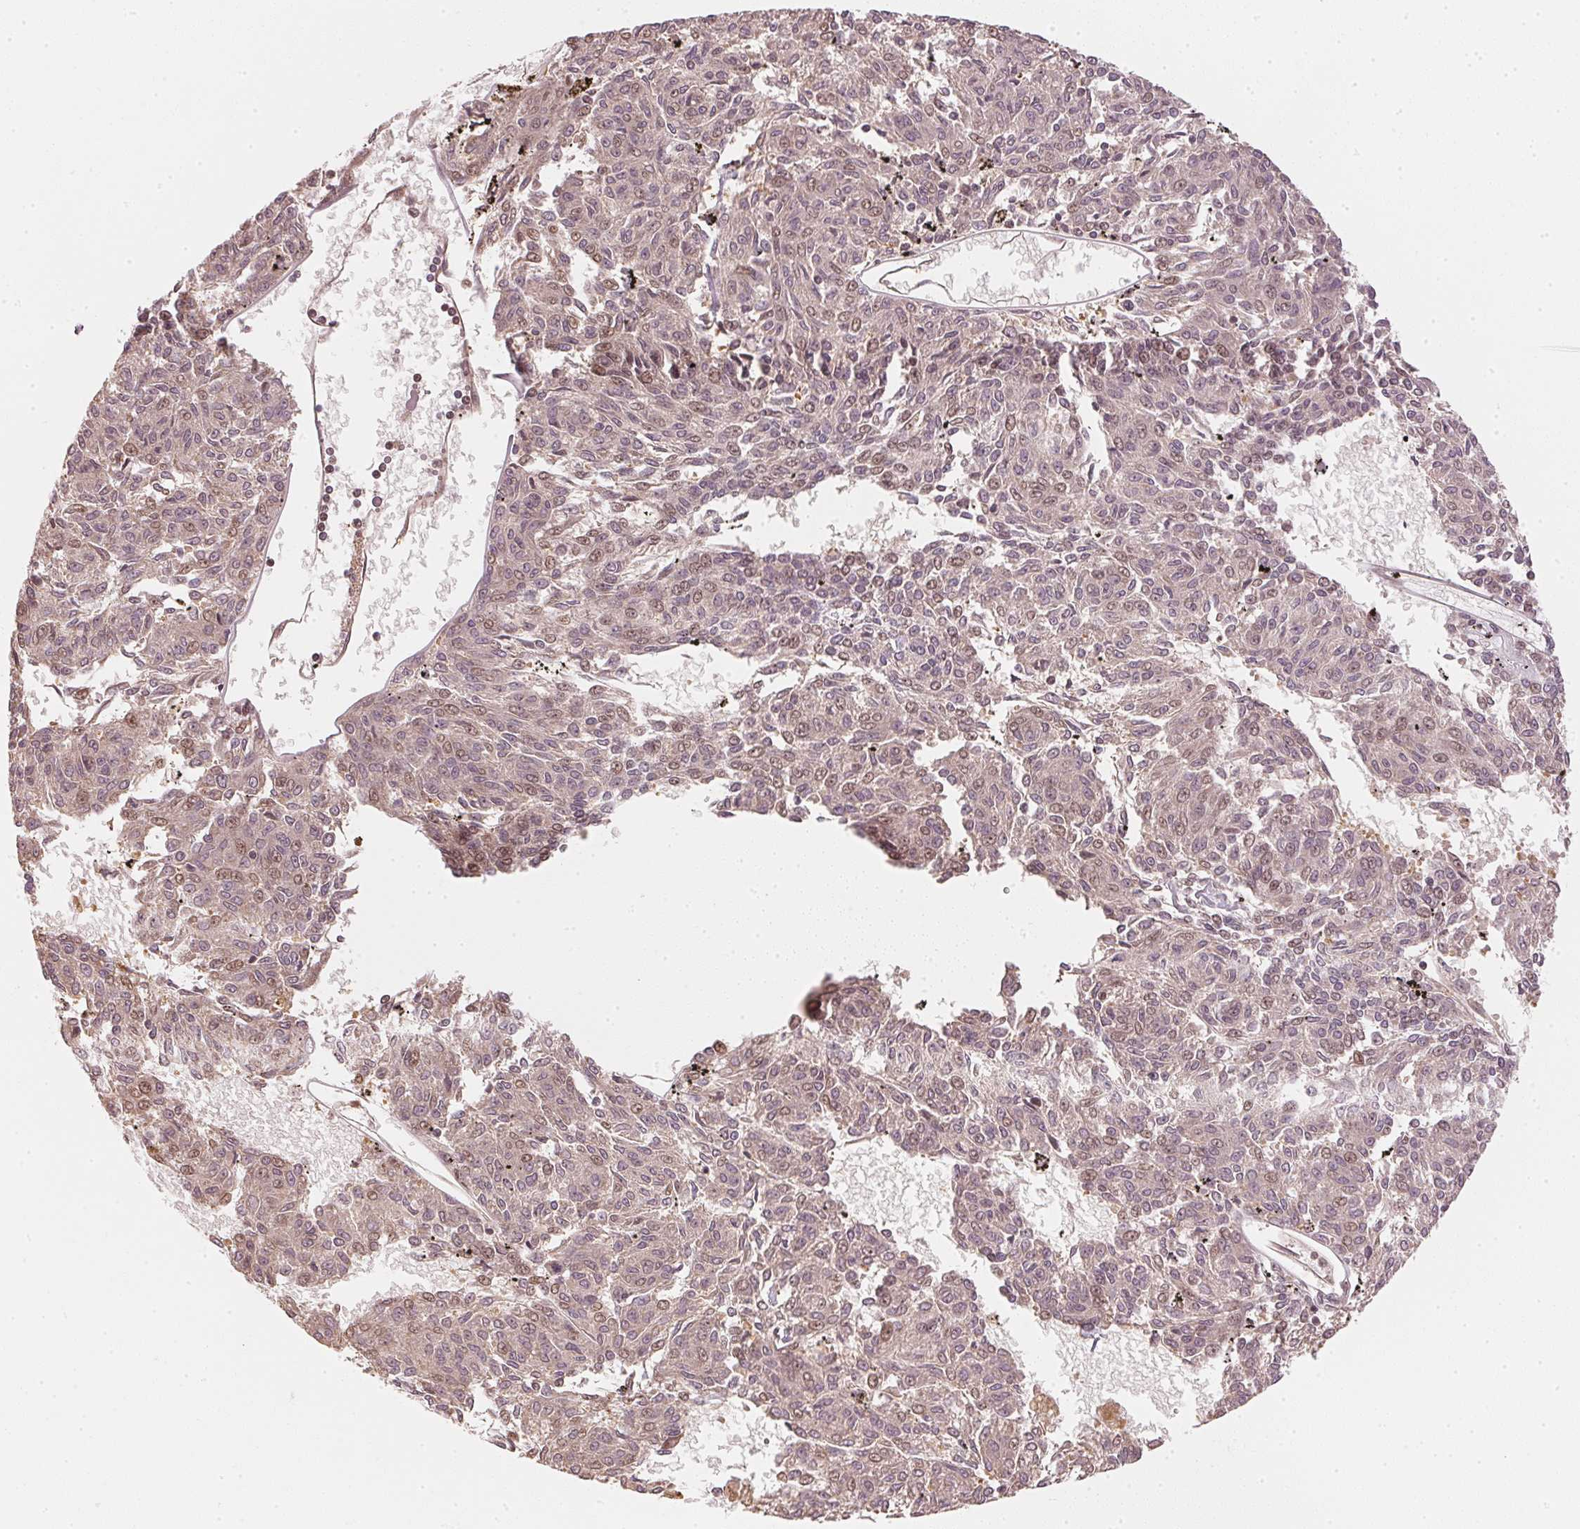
{"staining": {"intensity": "weak", "quantity": ">75%", "location": "cytoplasmic/membranous,nuclear"}, "tissue": "melanoma", "cell_type": "Tumor cells", "image_type": "cancer", "snomed": [{"axis": "morphology", "description": "Malignant melanoma, NOS"}, {"axis": "topography", "description": "Skin"}], "caption": "Malignant melanoma stained with a brown dye displays weak cytoplasmic/membranous and nuclear positive positivity in approximately >75% of tumor cells.", "gene": "UBE2L3", "patient": {"sex": "female", "age": 72}}